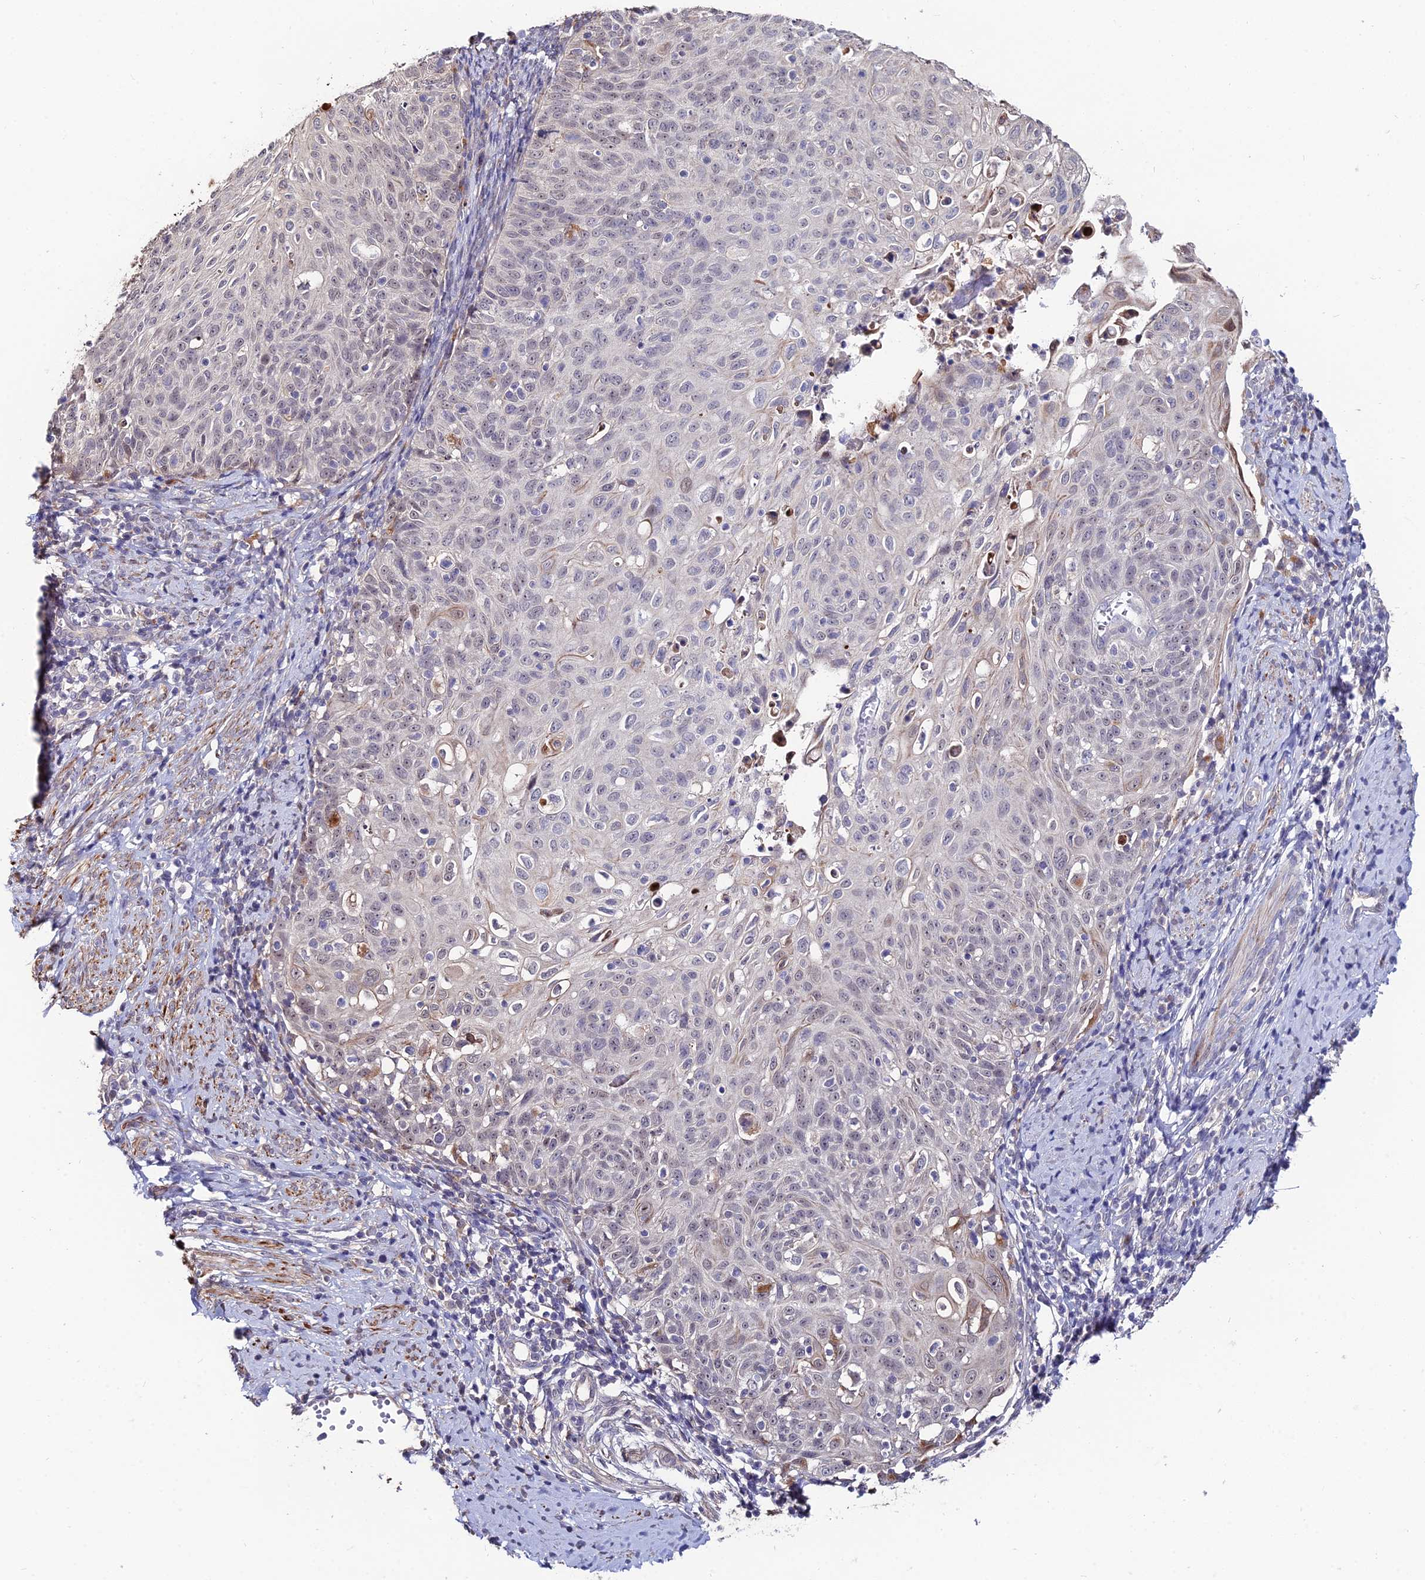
{"staining": {"intensity": "negative", "quantity": "none", "location": "none"}, "tissue": "cervical cancer", "cell_type": "Tumor cells", "image_type": "cancer", "snomed": [{"axis": "morphology", "description": "Squamous cell carcinoma, NOS"}, {"axis": "topography", "description": "Cervix"}], "caption": "Human cervical cancer stained for a protein using immunohistochemistry (IHC) demonstrates no positivity in tumor cells.", "gene": "ACTR5", "patient": {"sex": "female", "age": 70}}